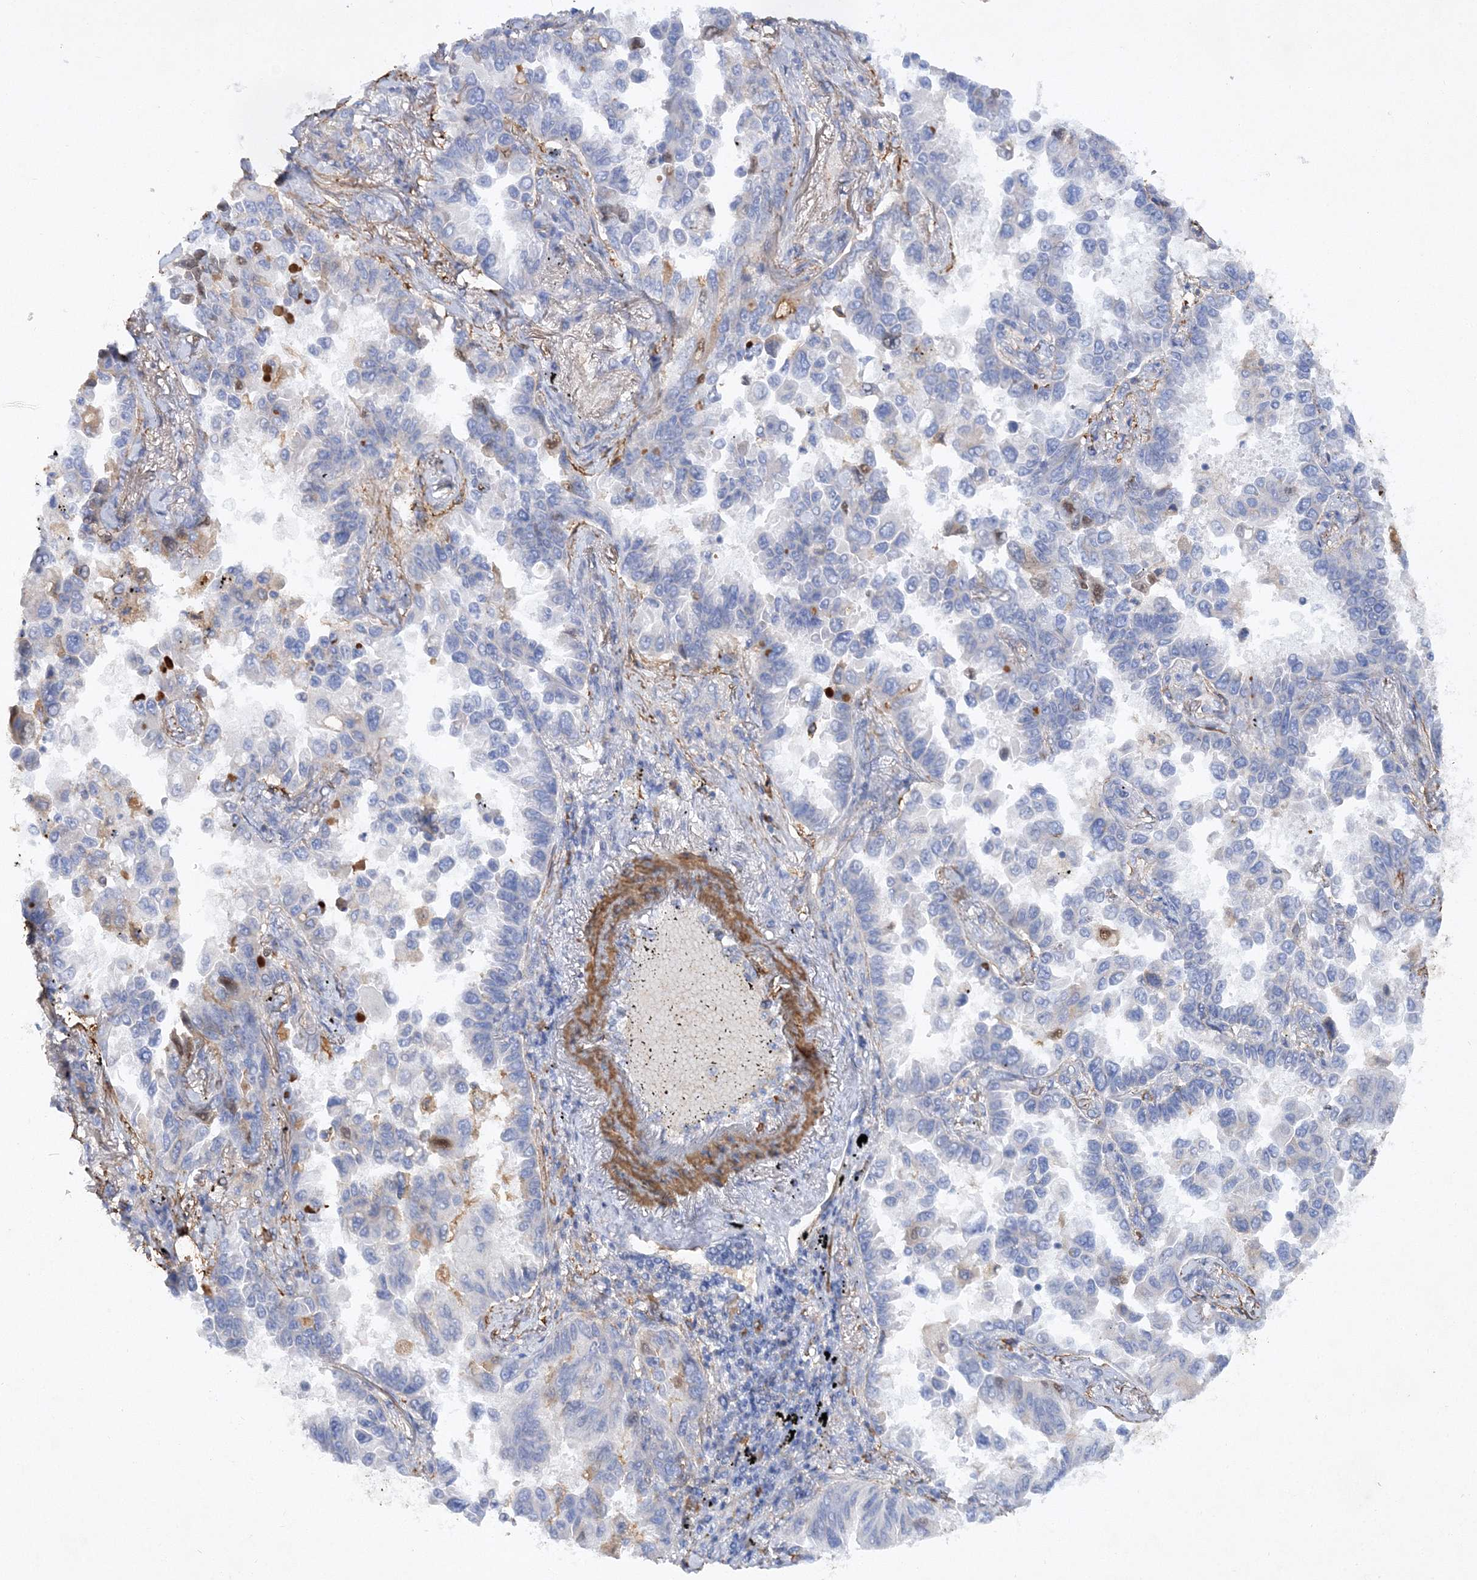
{"staining": {"intensity": "negative", "quantity": "none", "location": "none"}, "tissue": "lung cancer", "cell_type": "Tumor cells", "image_type": "cancer", "snomed": [{"axis": "morphology", "description": "Adenocarcinoma, NOS"}, {"axis": "topography", "description": "Lung"}], "caption": "Immunohistochemistry of lung adenocarcinoma exhibits no staining in tumor cells.", "gene": "RTN2", "patient": {"sex": "female", "age": 67}}